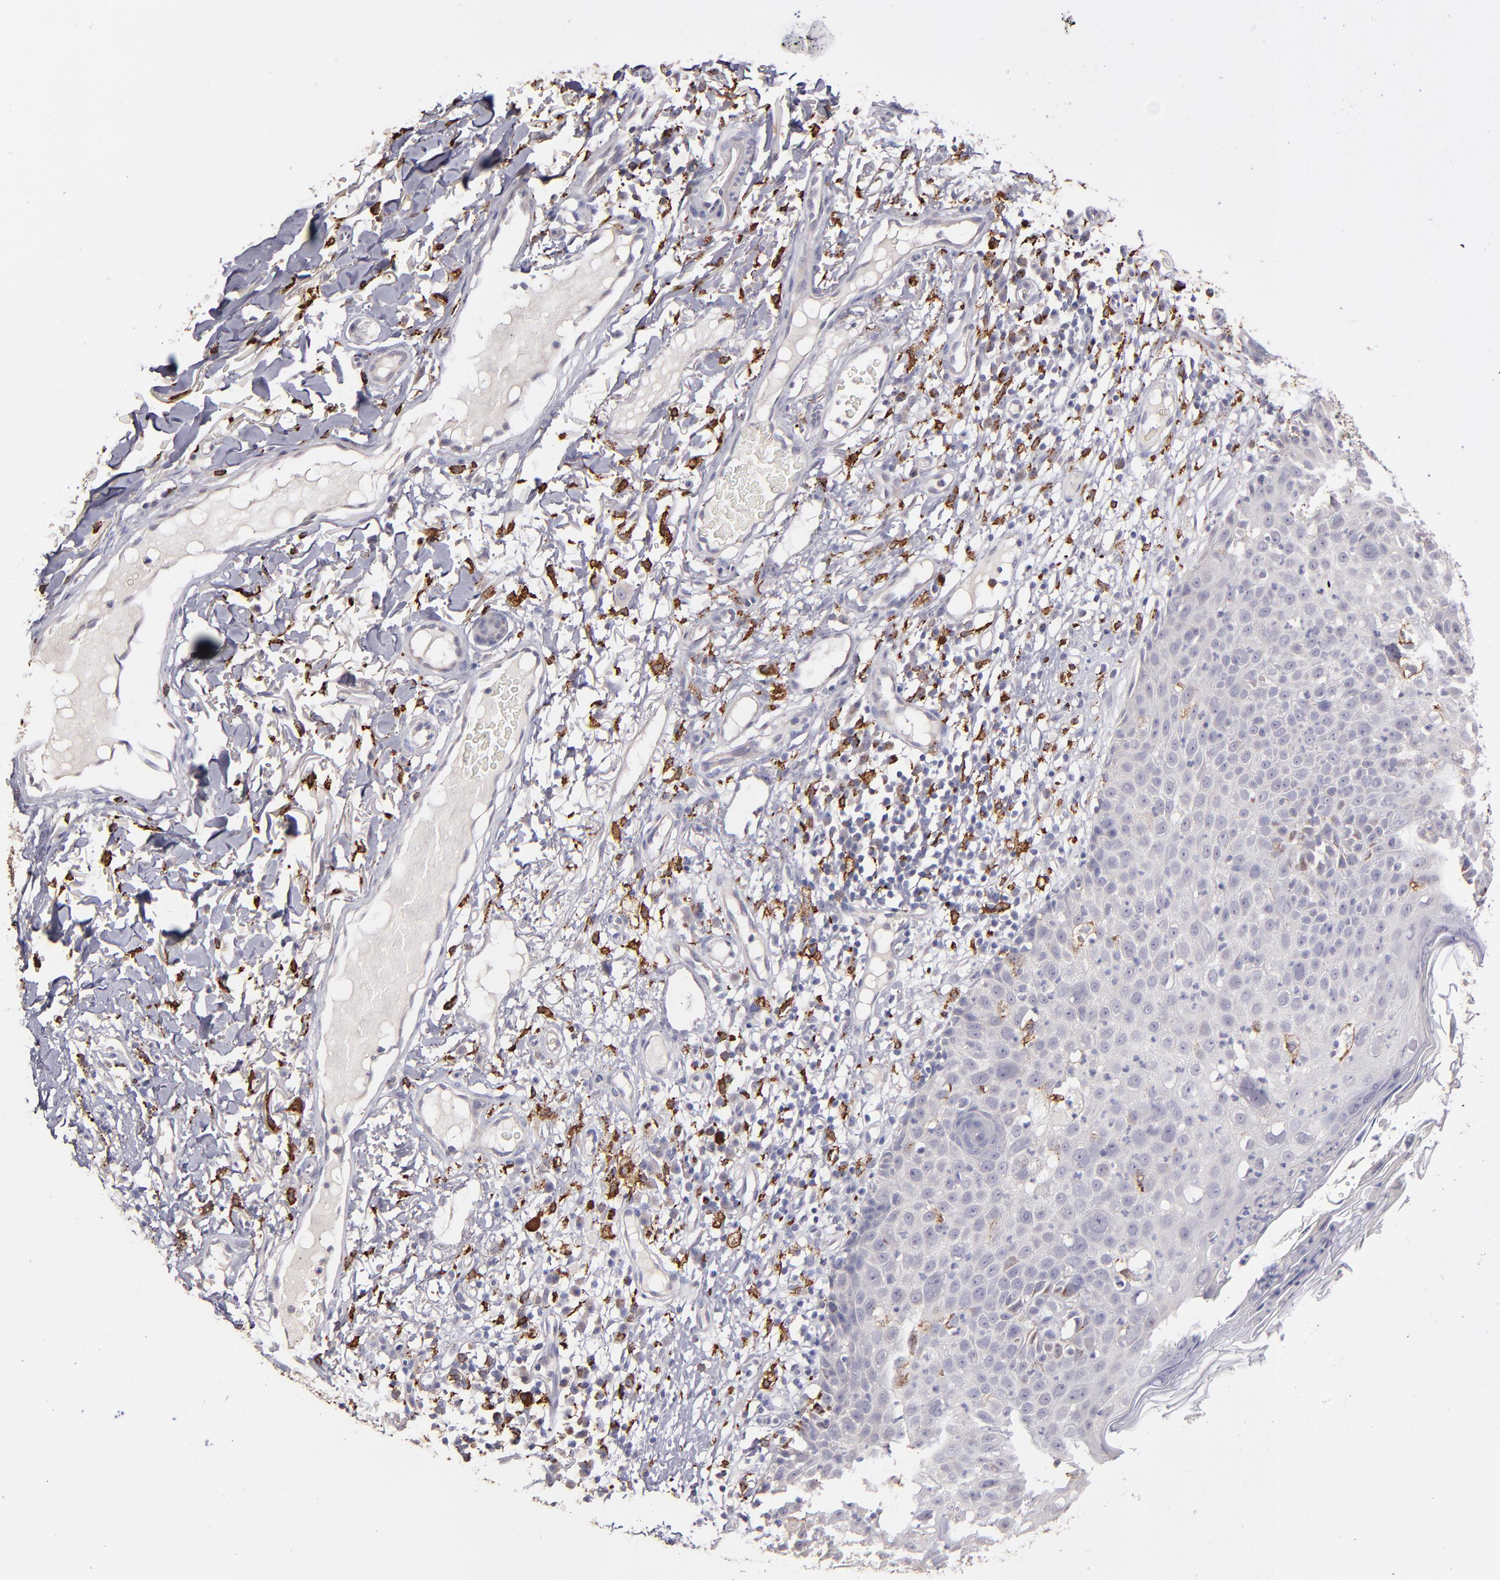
{"staining": {"intensity": "weak", "quantity": "25%-75%", "location": "cytoplasmic/membranous"}, "tissue": "skin cancer", "cell_type": "Tumor cells", "image_type": "cancer", "snomed": [{"axis": "morphology", "description": "Squamous cell carcinoma, NOS"}, {"axis": "topography", "description": "Skin"}], "caption": "Immunohistochemical staining of human skin cancer (squamous cell carcinoma) exhibits low levels of weak cytoplasmic/membranous positivity in about 25%-75% of tumor cells. (IHC, brightfield microscopy, high magnification).", "gene": "GLDC", "patient": {"sex": "male", "age": 87}}